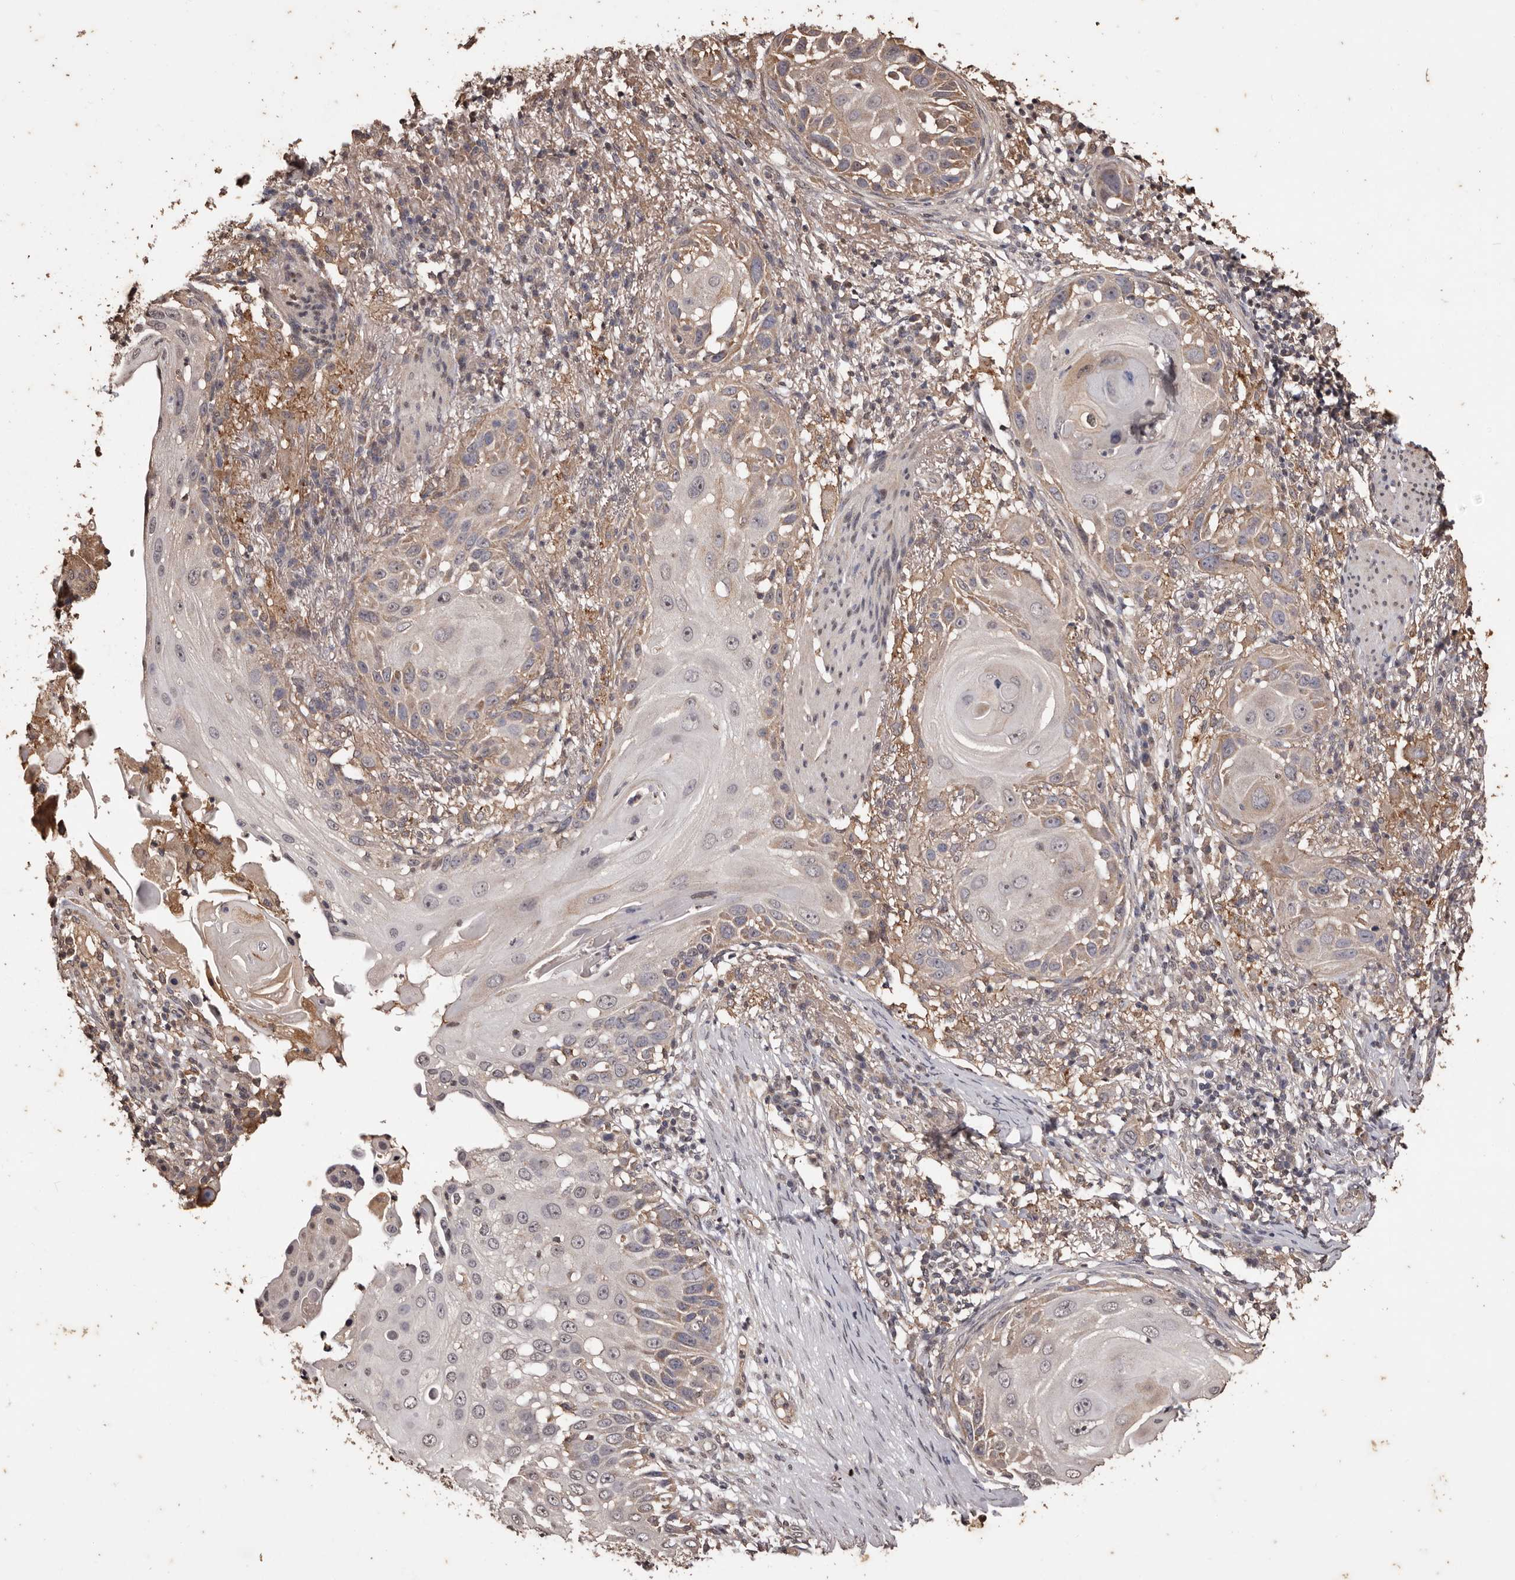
{"staining": {"intensity": "moderate", "quantity": "<25%", "location": "cytoplasmic/membranous"}, "tissue": "skin cancer", "cell_type": "Tumor cells", "image_type": "cancer", "snomed": [{"axis": "morphology", "description": "Squamous cell carcinoma, NOS"}, {"axis": "topography", "description": "Skin"}], "caption": "Skin cancer stained with a brown dye shows moderate cytoplasmic/membranous positive expression in approximately <25% of tumor cells.", "gene": "NAV1", "patient": {"sex": "female", "age": 44}}